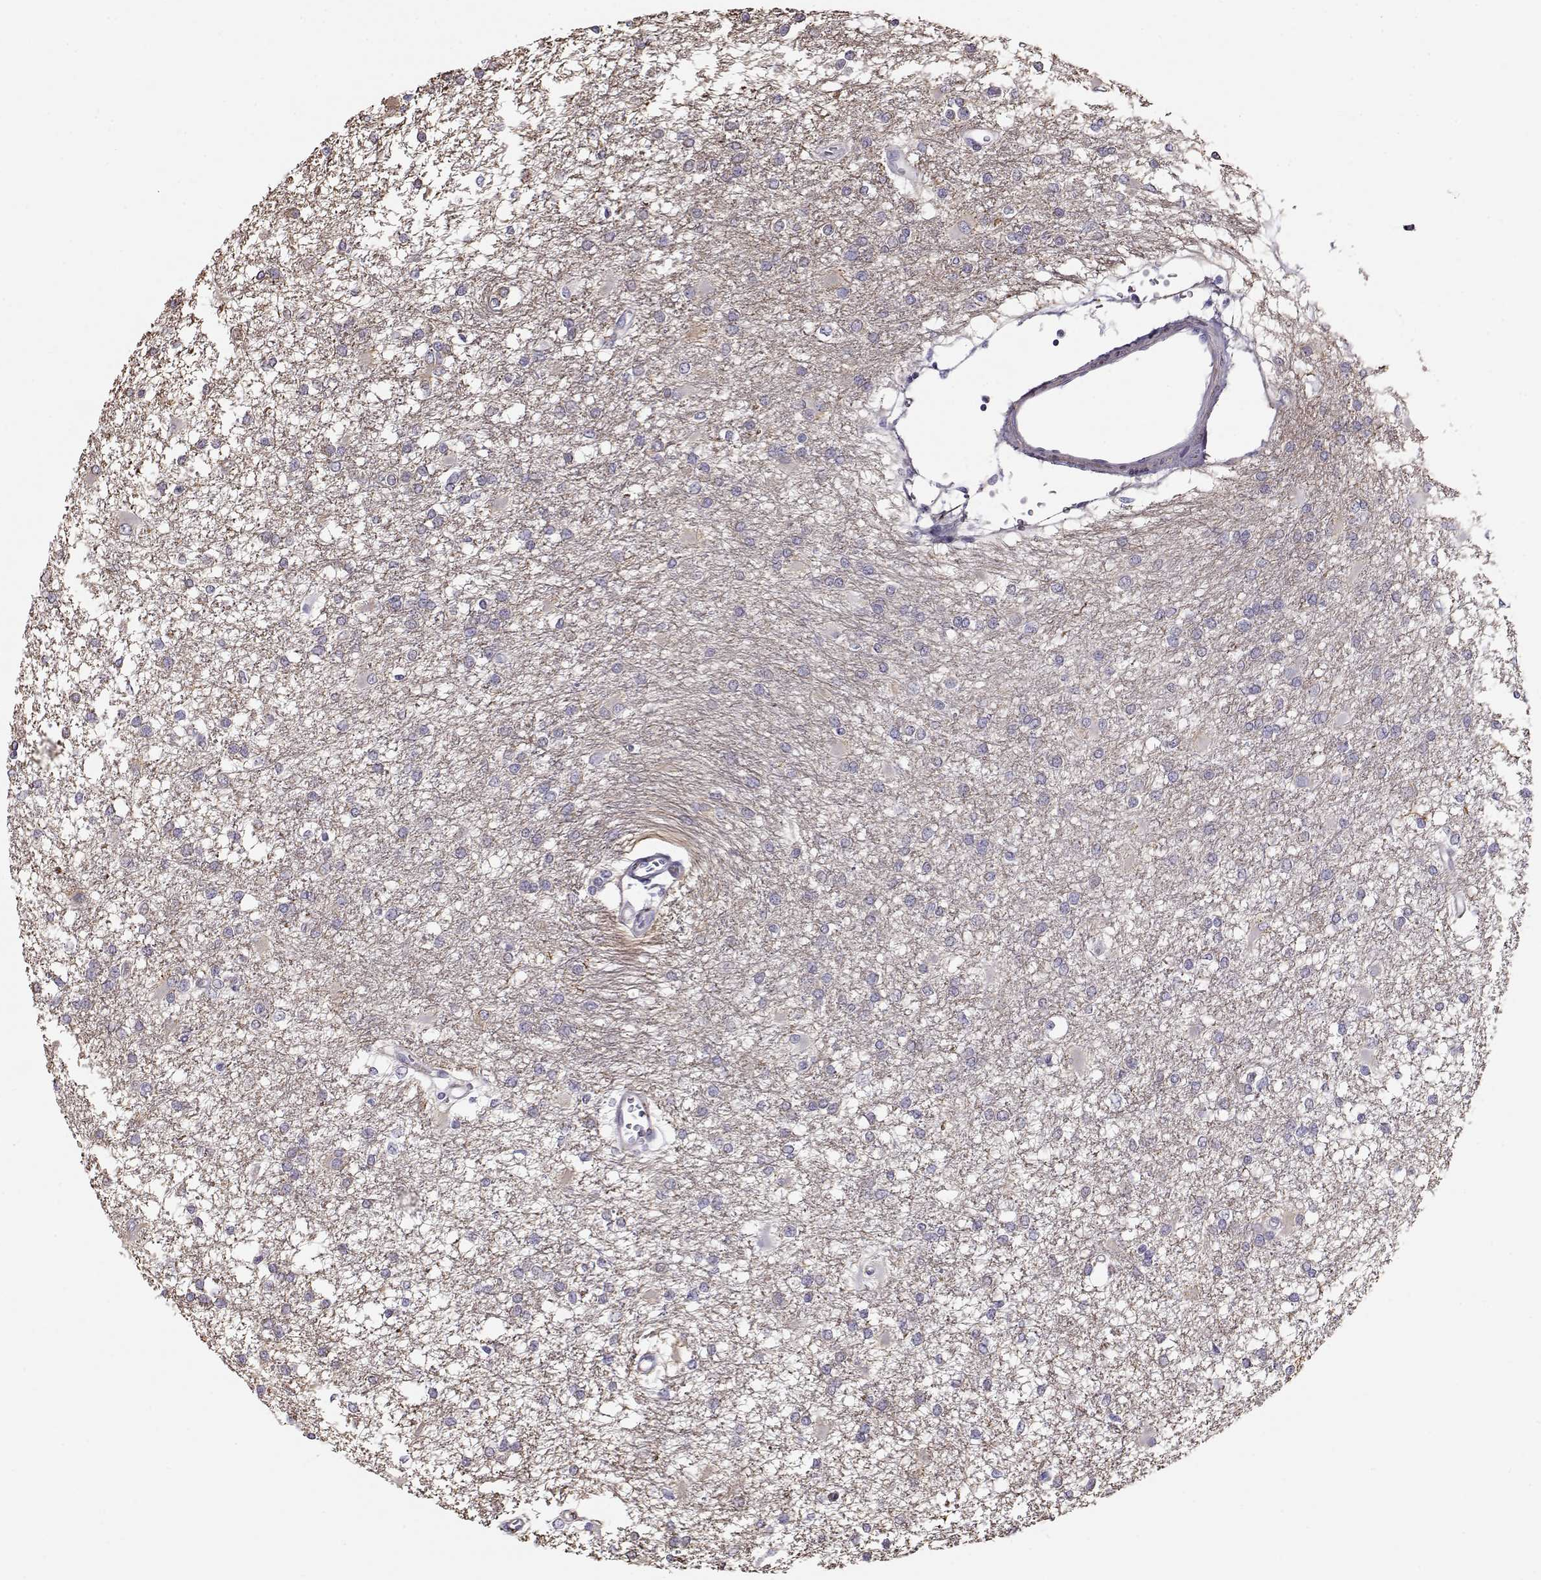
{"staining": {"intensity": "negative", "quantity": "none", "location": "none"}, "tissue": "glioma", "cell_type": "Tumor cells", "image_type": "cancer", "snomed": [{"axis": "morphology", "description": "Glioma, malignant, High grade"}, {"axis": "topography", "description": "Cerebral cortex"}], "caption": "DAB immunohistochemical staining of human glioma demonstrates no significant positivity in tumor cells. The staining is performed using DAB brown chromogen with nuclei counter-stained in using hematoxylin.", "gene": "RBM44", "patient": {"sex": "male", "age": 79}}